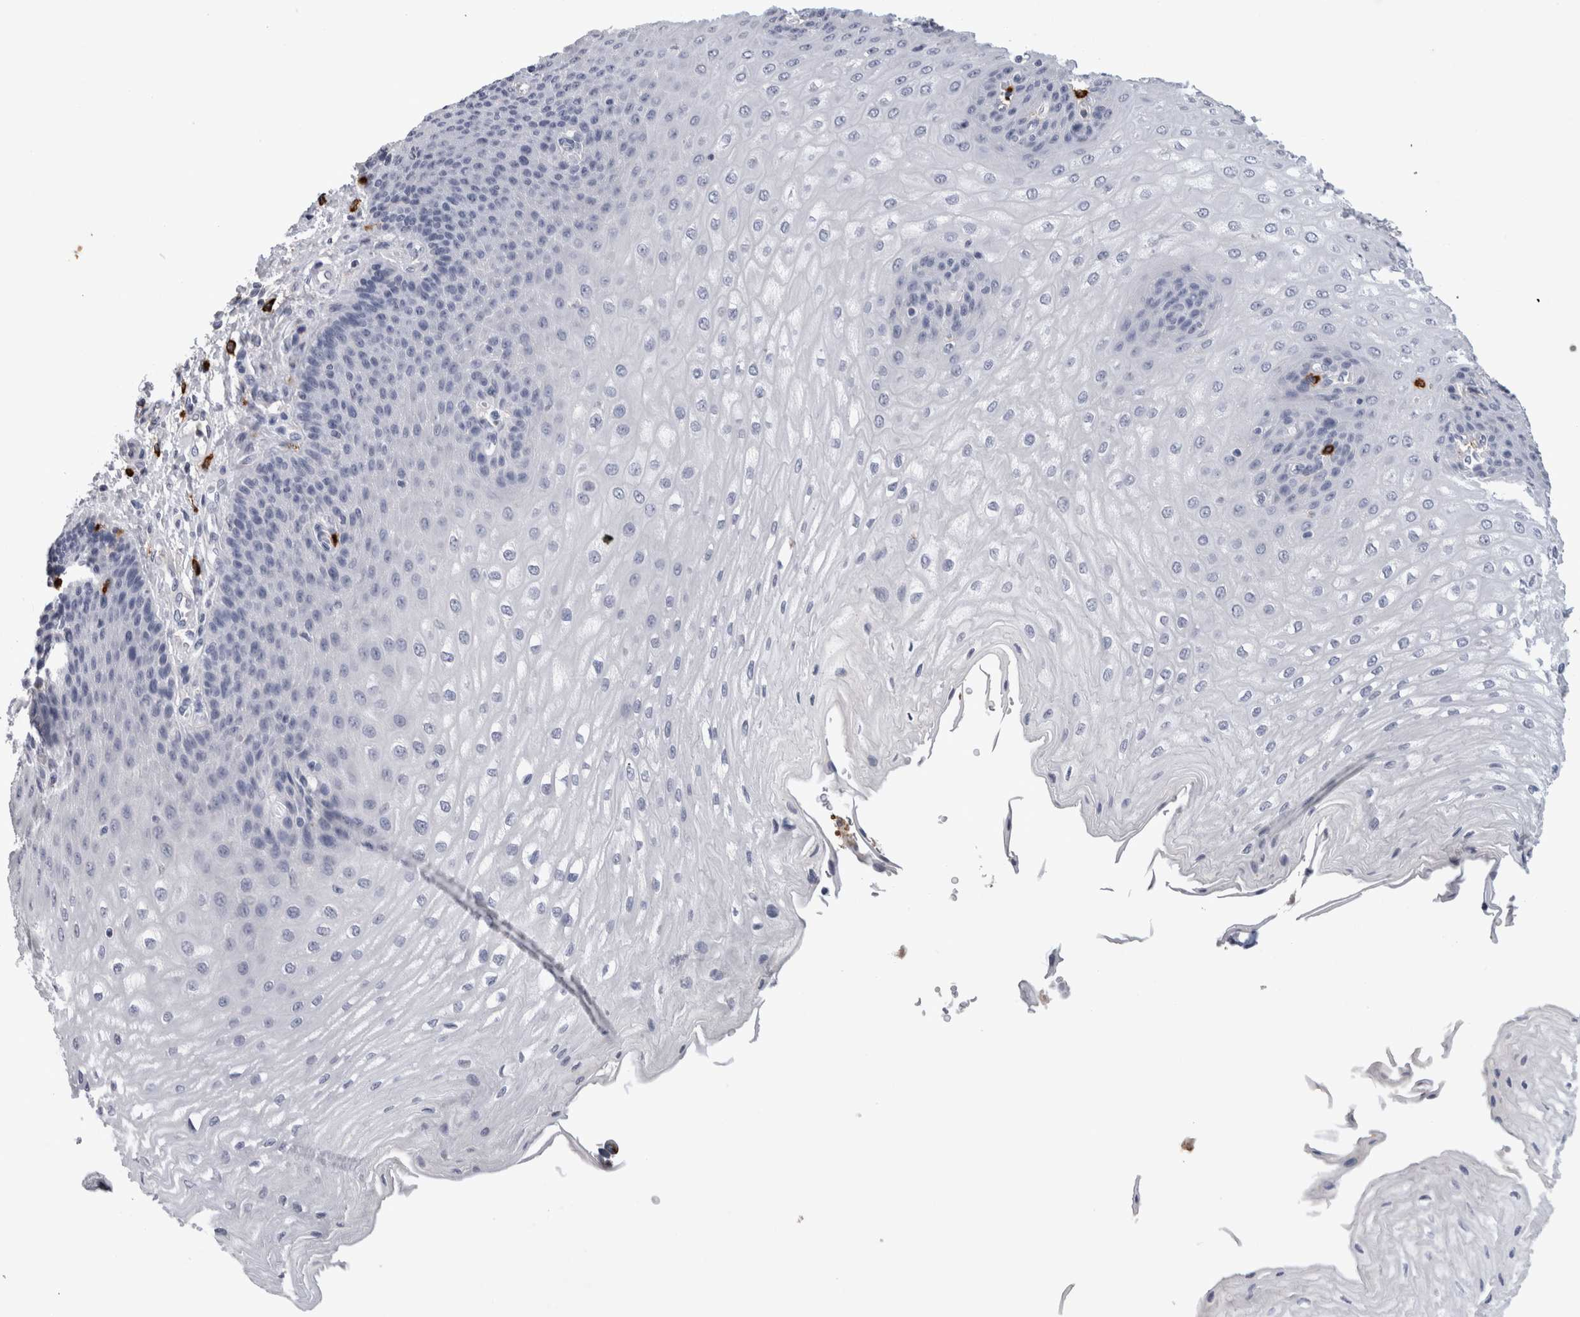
{"staining": {"intensity": "negative", "quantity": "none", "location": "none"}, "tissue": "esophagus", "cell_type": "Squamous epithelial cells", "image_type": "normal", "snomed": [{"axis": "morphology", "description": "Normal tissue, NOS"}, {"axis": "topography", "description": "Esophagus"}], "caption": "The micrograph displays no staining of squamous epithelial cells in benign esophagus.", "gene": "CD63", "patient": {"sex": "male", "age": 54}}